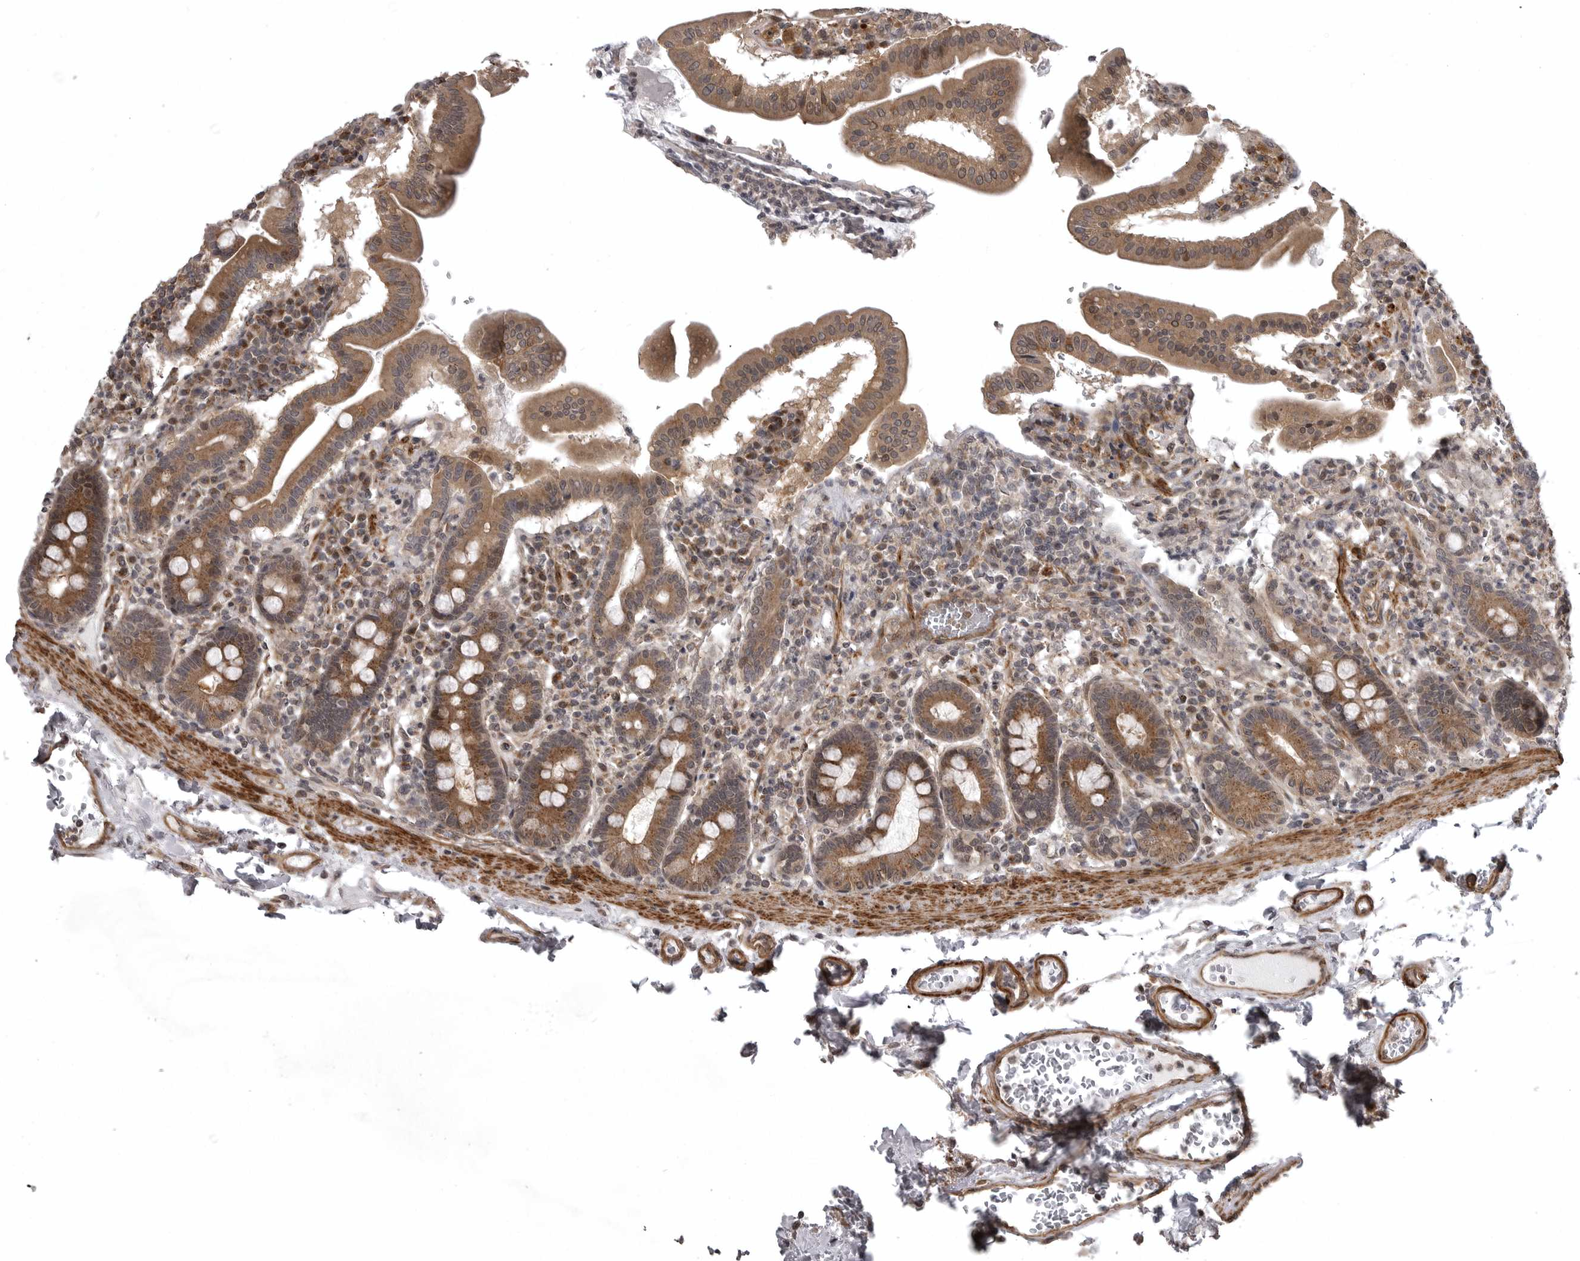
{"staining": {"intensity": "moderate", "quantity": ">75%", "location": "cytoplasmic/membranous"}, "tissue": "duodenum", "cell_type": "Glandular cells", "image_type": "normal", "snomed": [{"axis": "morphology", "description": "Normal tissue, NOS"}, {"axis": "morphology", "description": "Adenocarcinoma, NOS"}, {"axis": "topography", "description": "Pancreas"}, {"axis": "topography", "description": "Duodenum"}], "caption": "Brown immunohistochemical staining in benign duodenum displays moderate cytoplasmic/membranous expression in approximately >75% of glandular cells.", "gene": "SNX16", "patient": {"sex": "male", "age": 50}}